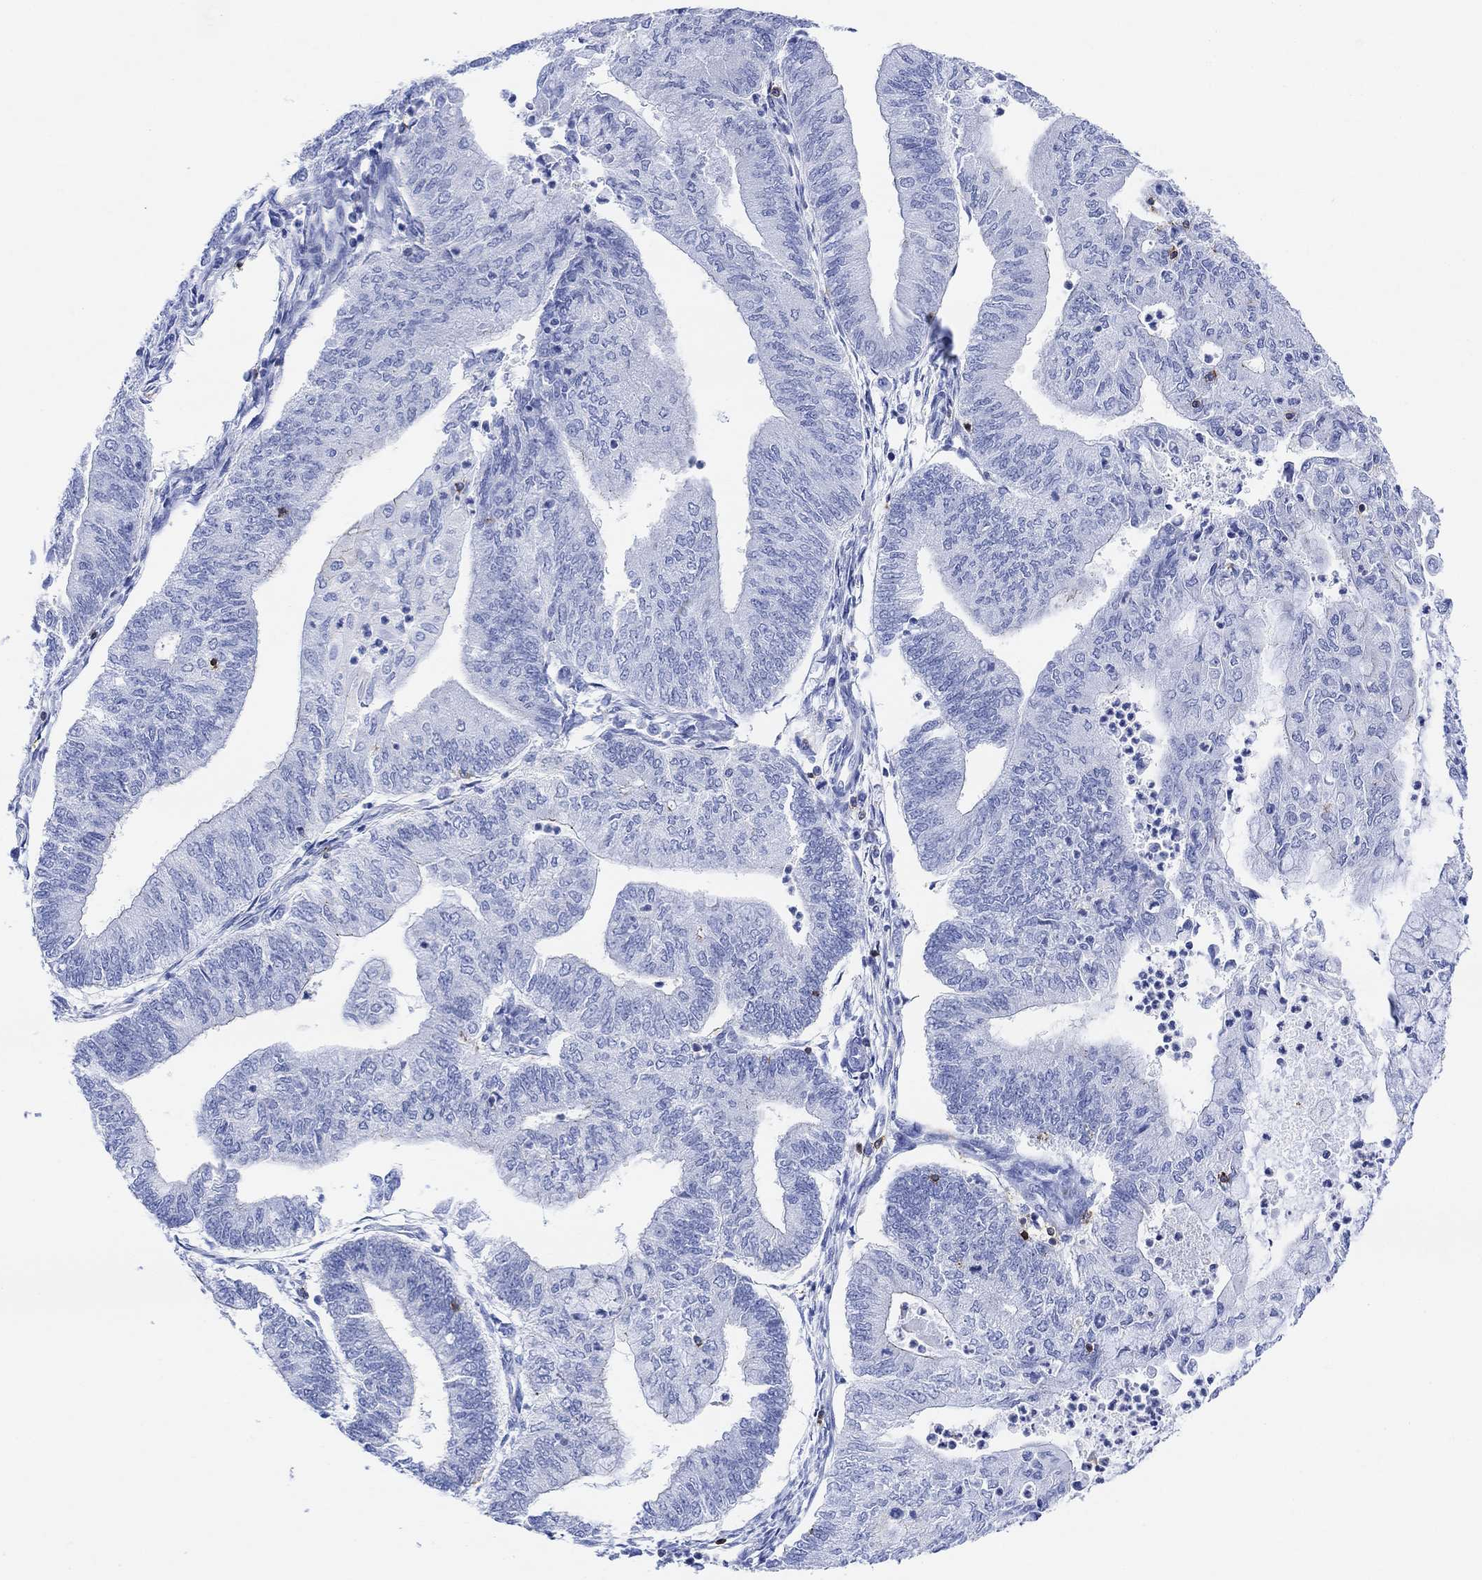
{"staining": {"intensity": "negative", "quantity": "none", "location": "none"}, "tissue": "endometrial cancer", "cell_type": "Tumor cells", "image_type": "cancer", "snomed": [{"axis": "morphology", "description": "Adenocarcinoma, NOS"}, {"axis": "topography", "description": "Endometrium"}], "caption": "The histopathology image displays no staining of tumor cells in endometrial adenocarcinoma.", "gene": "GPR65", "patient": {"sex": "female", "age": 59}}